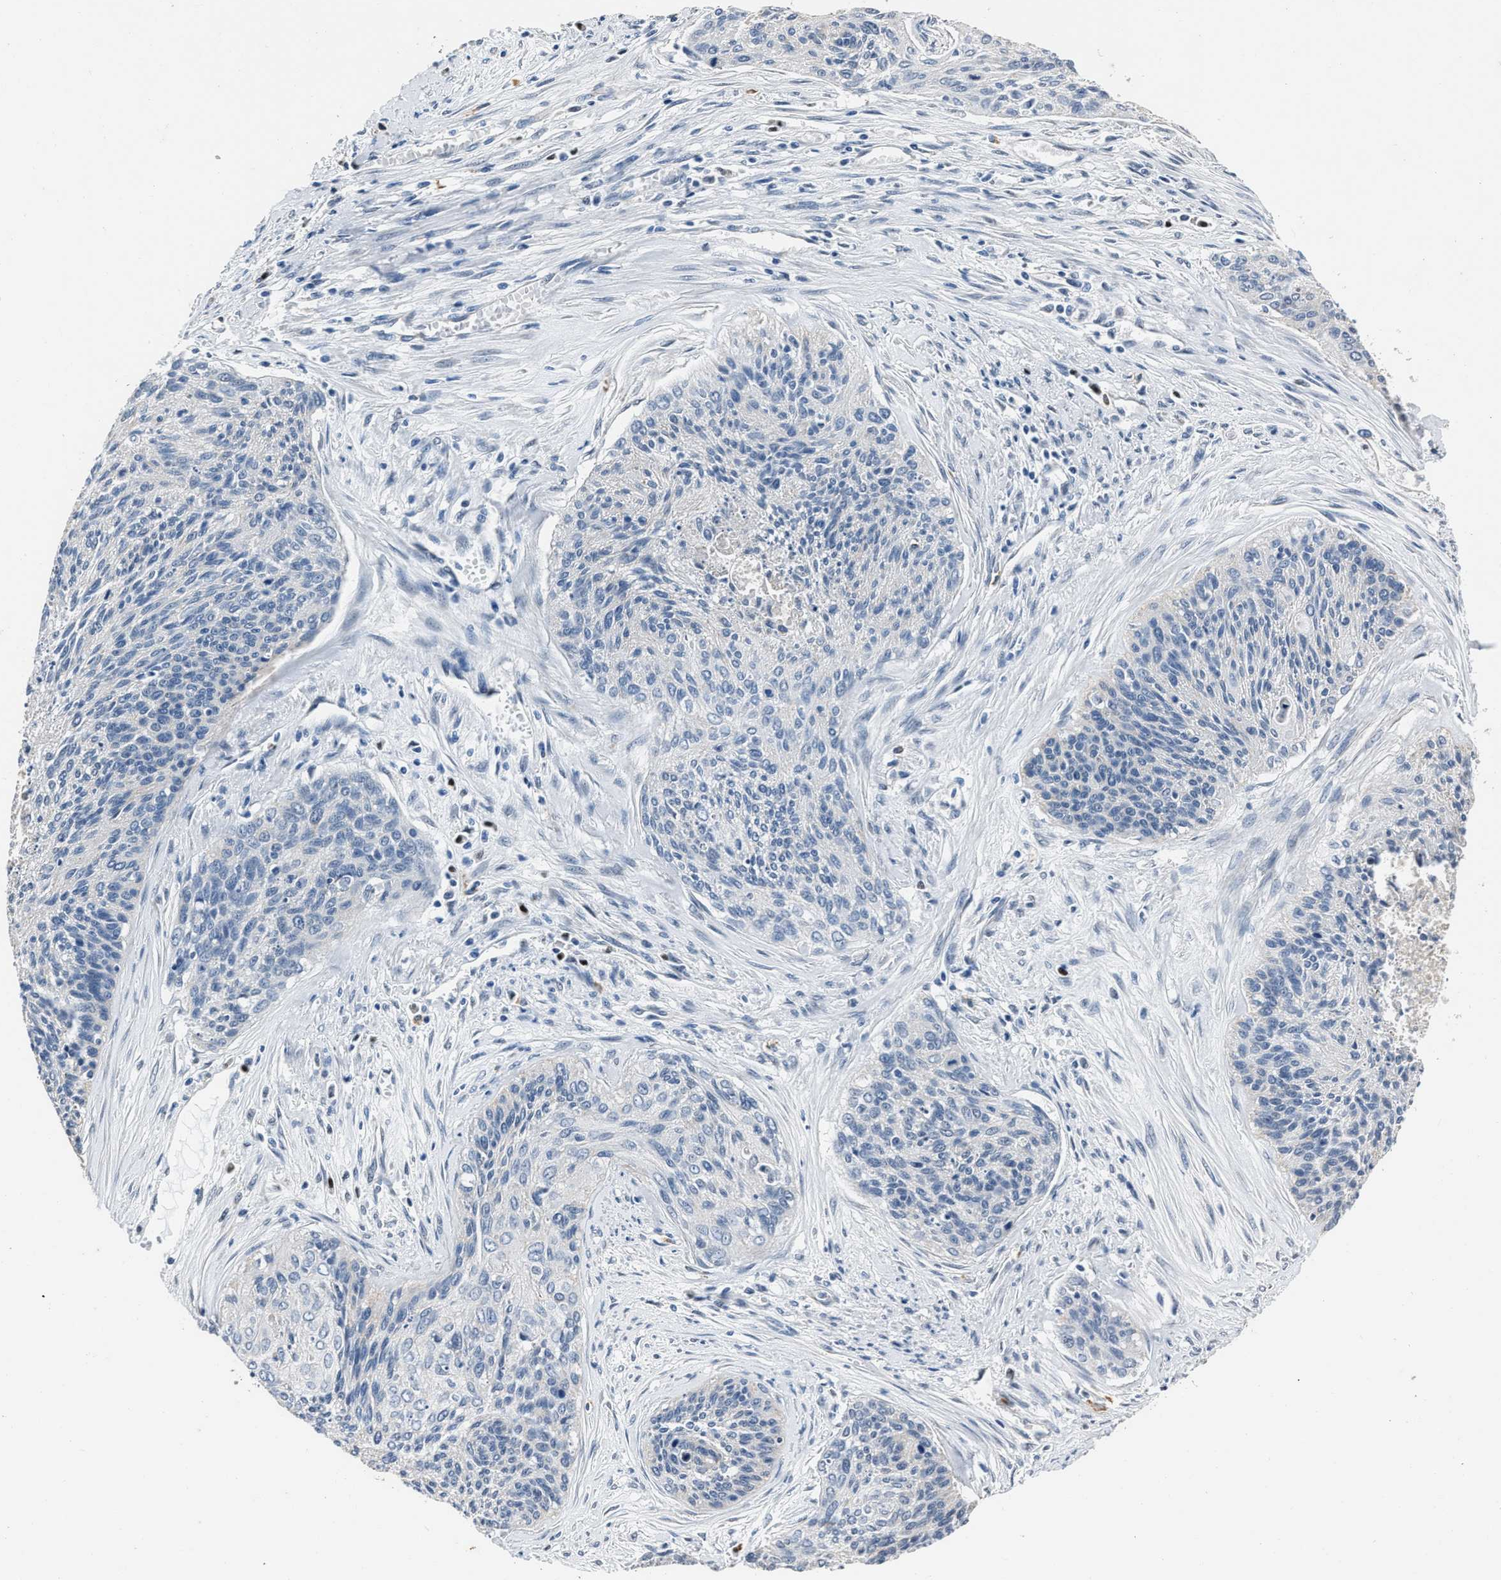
{"staining": {"intensity": "negative", "quantity": "none", "location": "none"}, "tissue": "cervical cancer", "cell_type": "Tumor cells", "image_type": "cancer", "snomed": [{"axis": "morphology", "description": "Squamous cell carcinoma, NOS"}, {"axis": "topography", "description": "Cervix"}], "caption": "Cervical squamous cell carcinoma was stained to show a protein in brown. There is no significant positivity in tumor cells. (Stains: DAB (3,3'-diaminobenzidine) IHC with hematoxylin counter stain, Microscopy: brightfield microscopy at high magnification).", "gene": "NSUN5", "patient": {"sex": "female", "age": 55}}